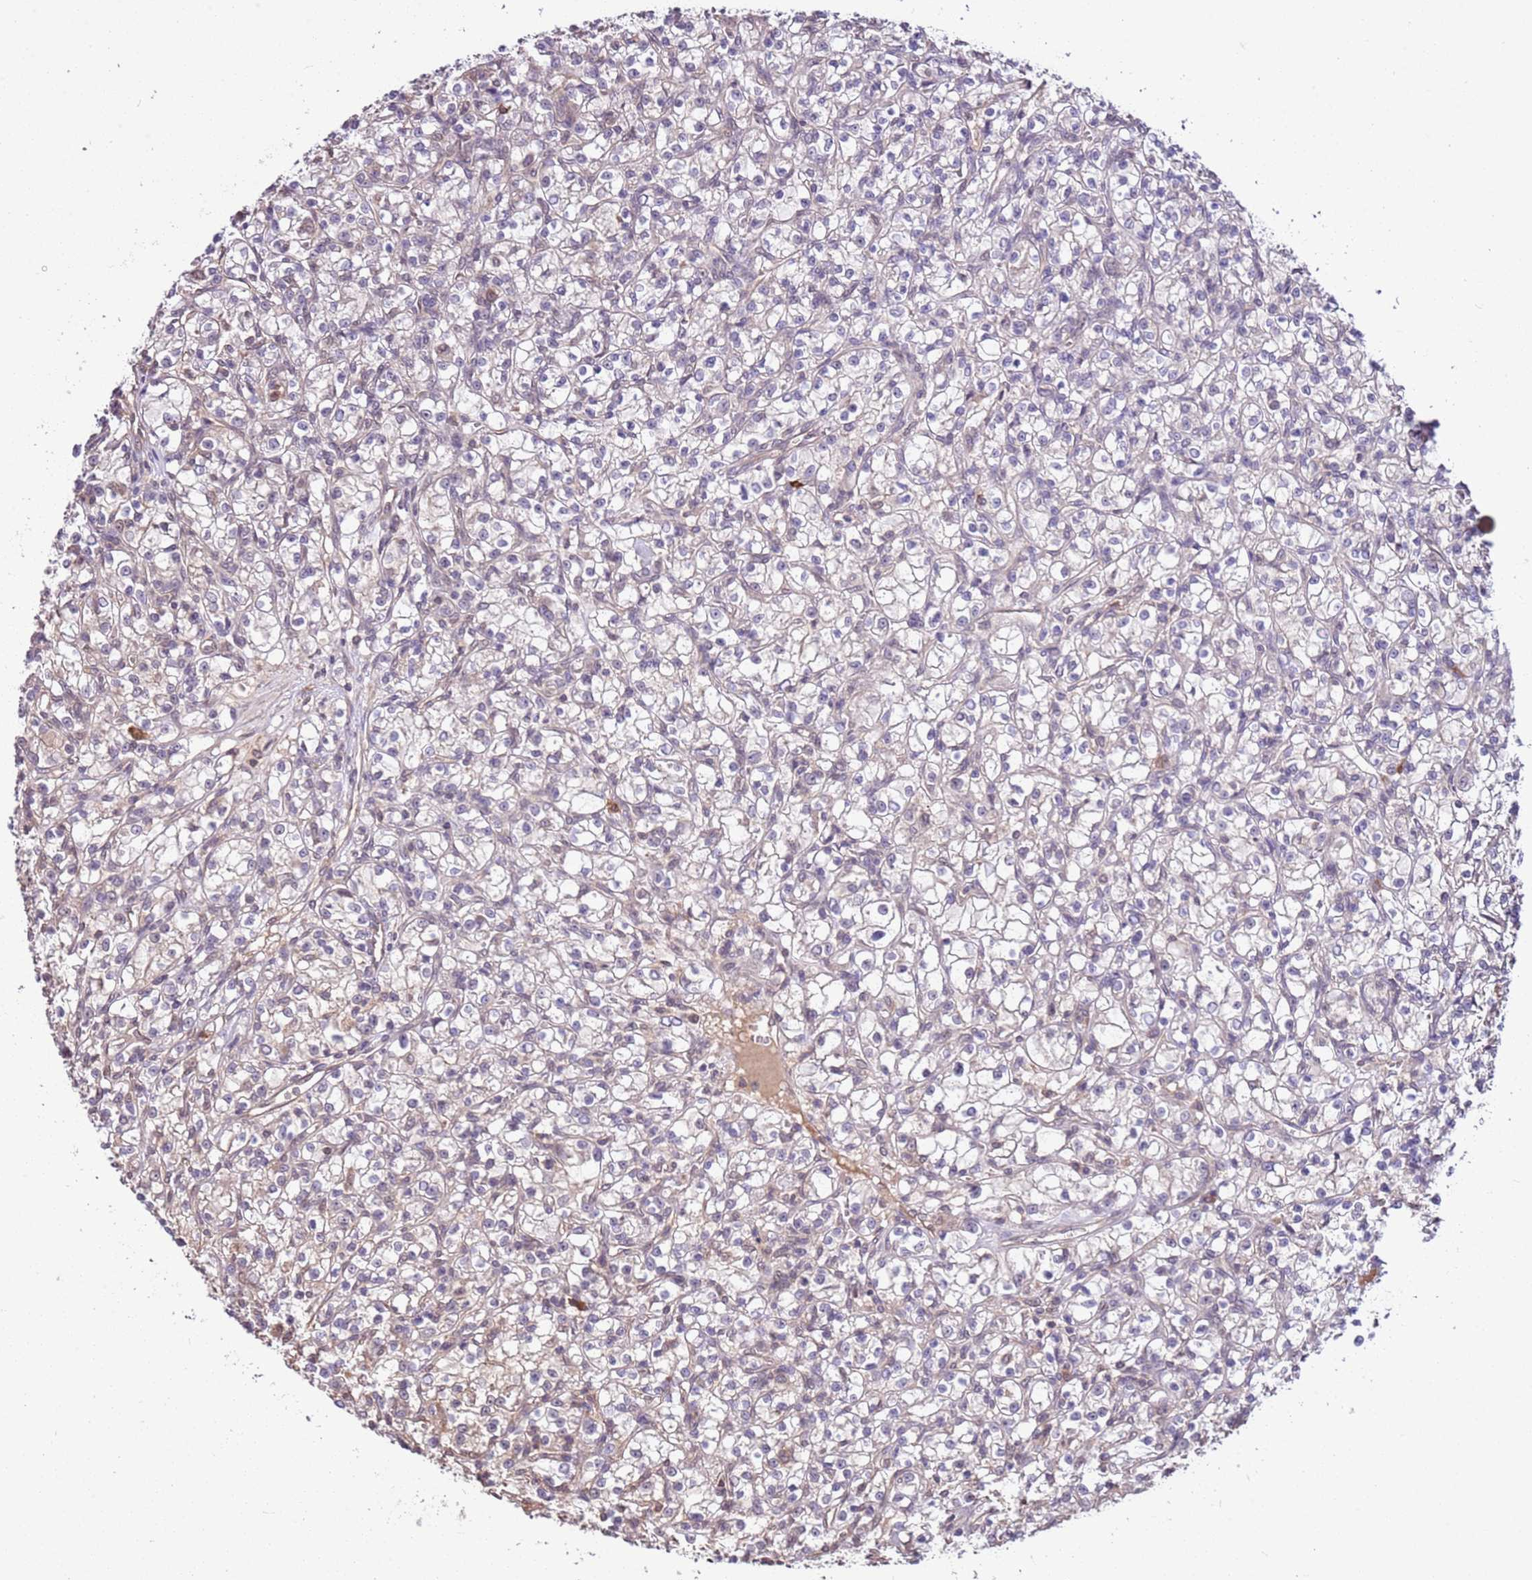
{"staining": {"intensity": "negative", "quantity": "none", "location": "none"}, "tissue": "renal cancer", "cell_type": "Tumor cells", "image_type": "cancer", "snomed": [{"axis": "morphology", "description": "Adenocarcinoma, NOS"}, {"axis": "topography", "description": "Kidney"}], "caption": "High magnification brightfield microscopy of renal cancer stained with DAB (brown) and counterstained with hematoxylin (blue): tumor cells show no significant positivity.", "gene": "BBS5", "patient": {"sex": "female", "age": 59}}